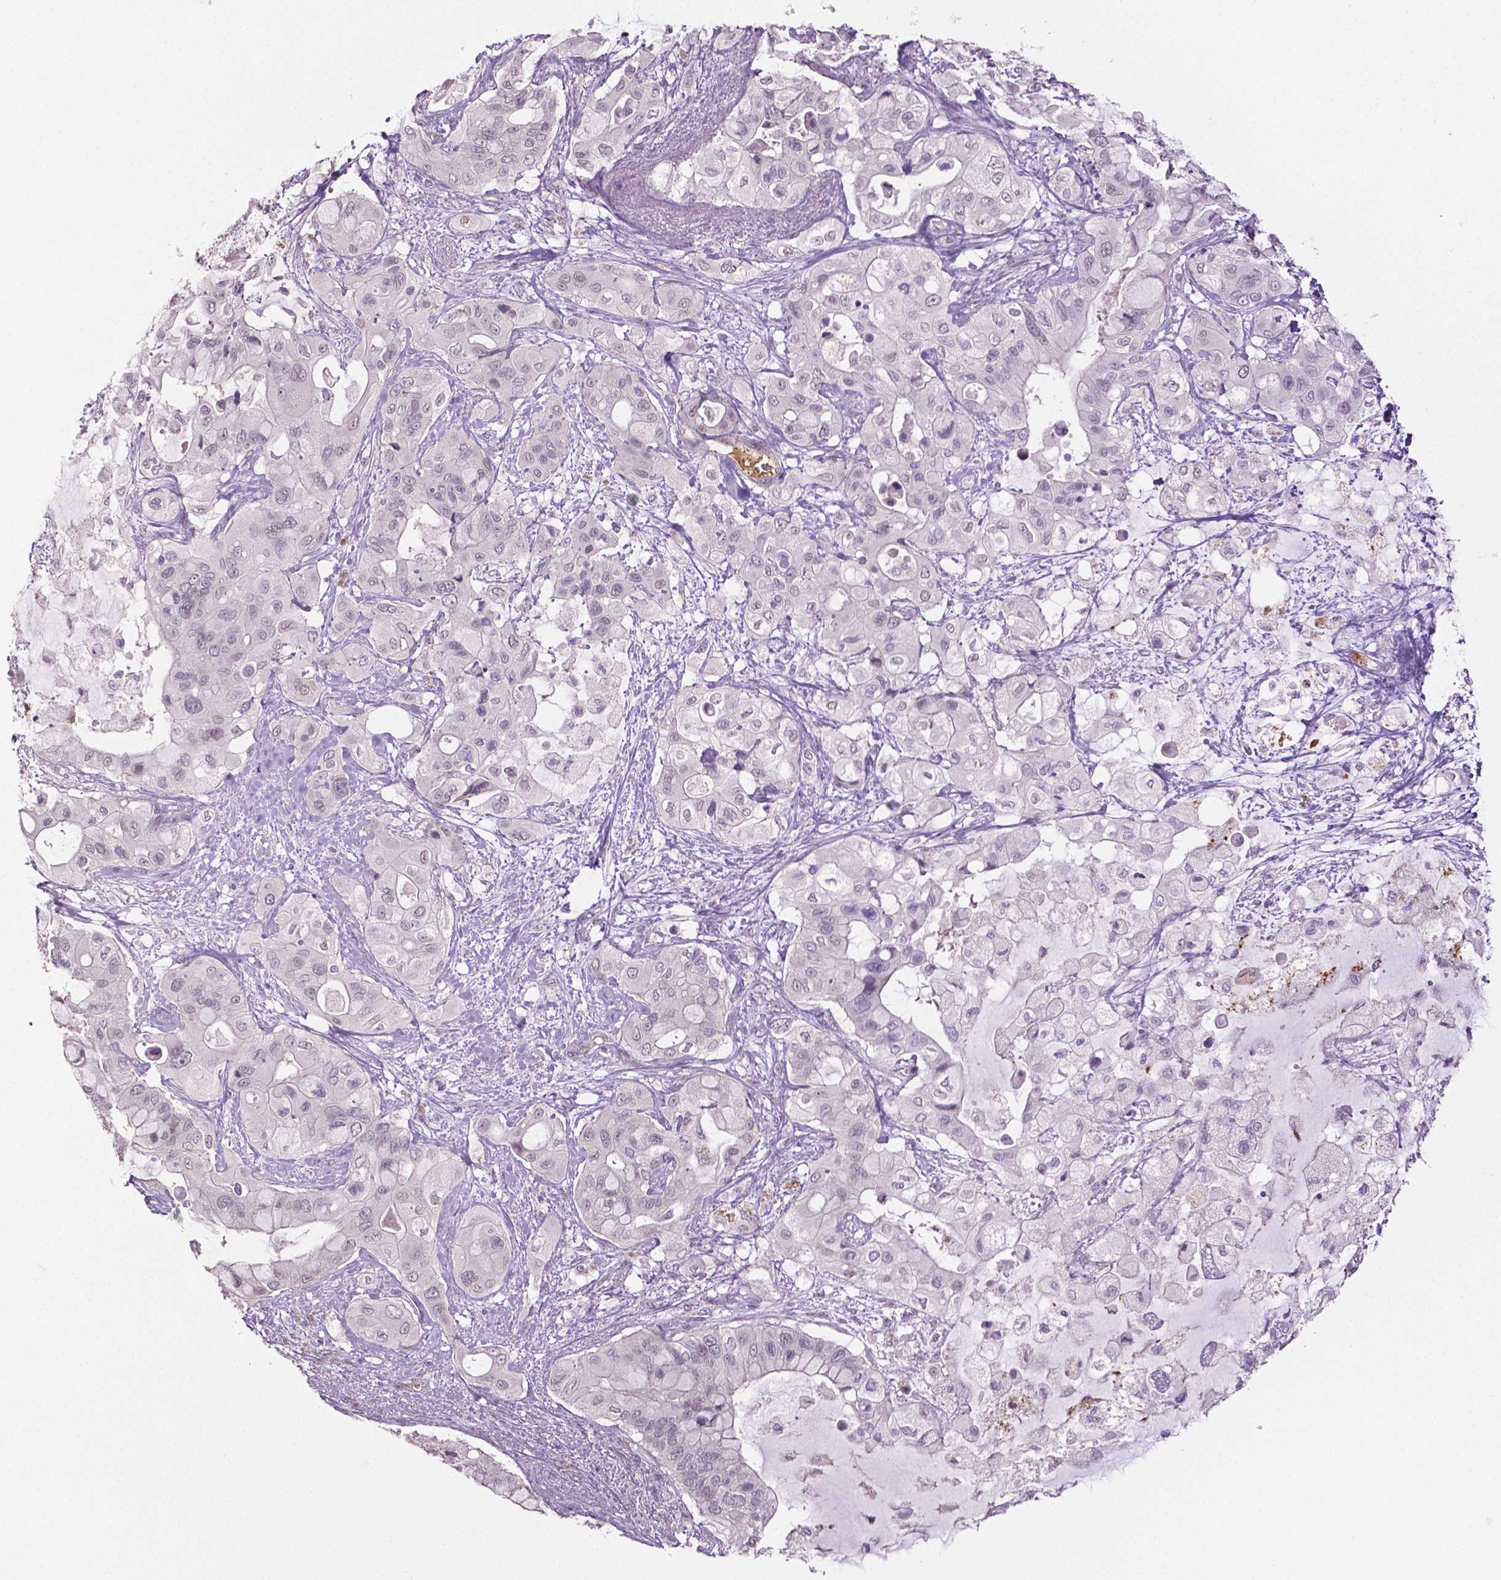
{"staining": {"intensity": "negative", "quantity": "none", "location": "none"}, "tissue": "pancreatic cancer", "cell_type": "Tumor cells", "image_type": "cancer", "snomed": [{"axis": "morphology", "description": "Adenocarcinoma, NOS"}, {"axis": "topography", "description": "Pancreas"}], "caption": "A photomicrograph of pancreatic adenocarcinoma stained for a protein demonstrates no brown staining in tumor cells.", "gene": "PTPN5", "patient": {"sex": "male", "age": 71}}